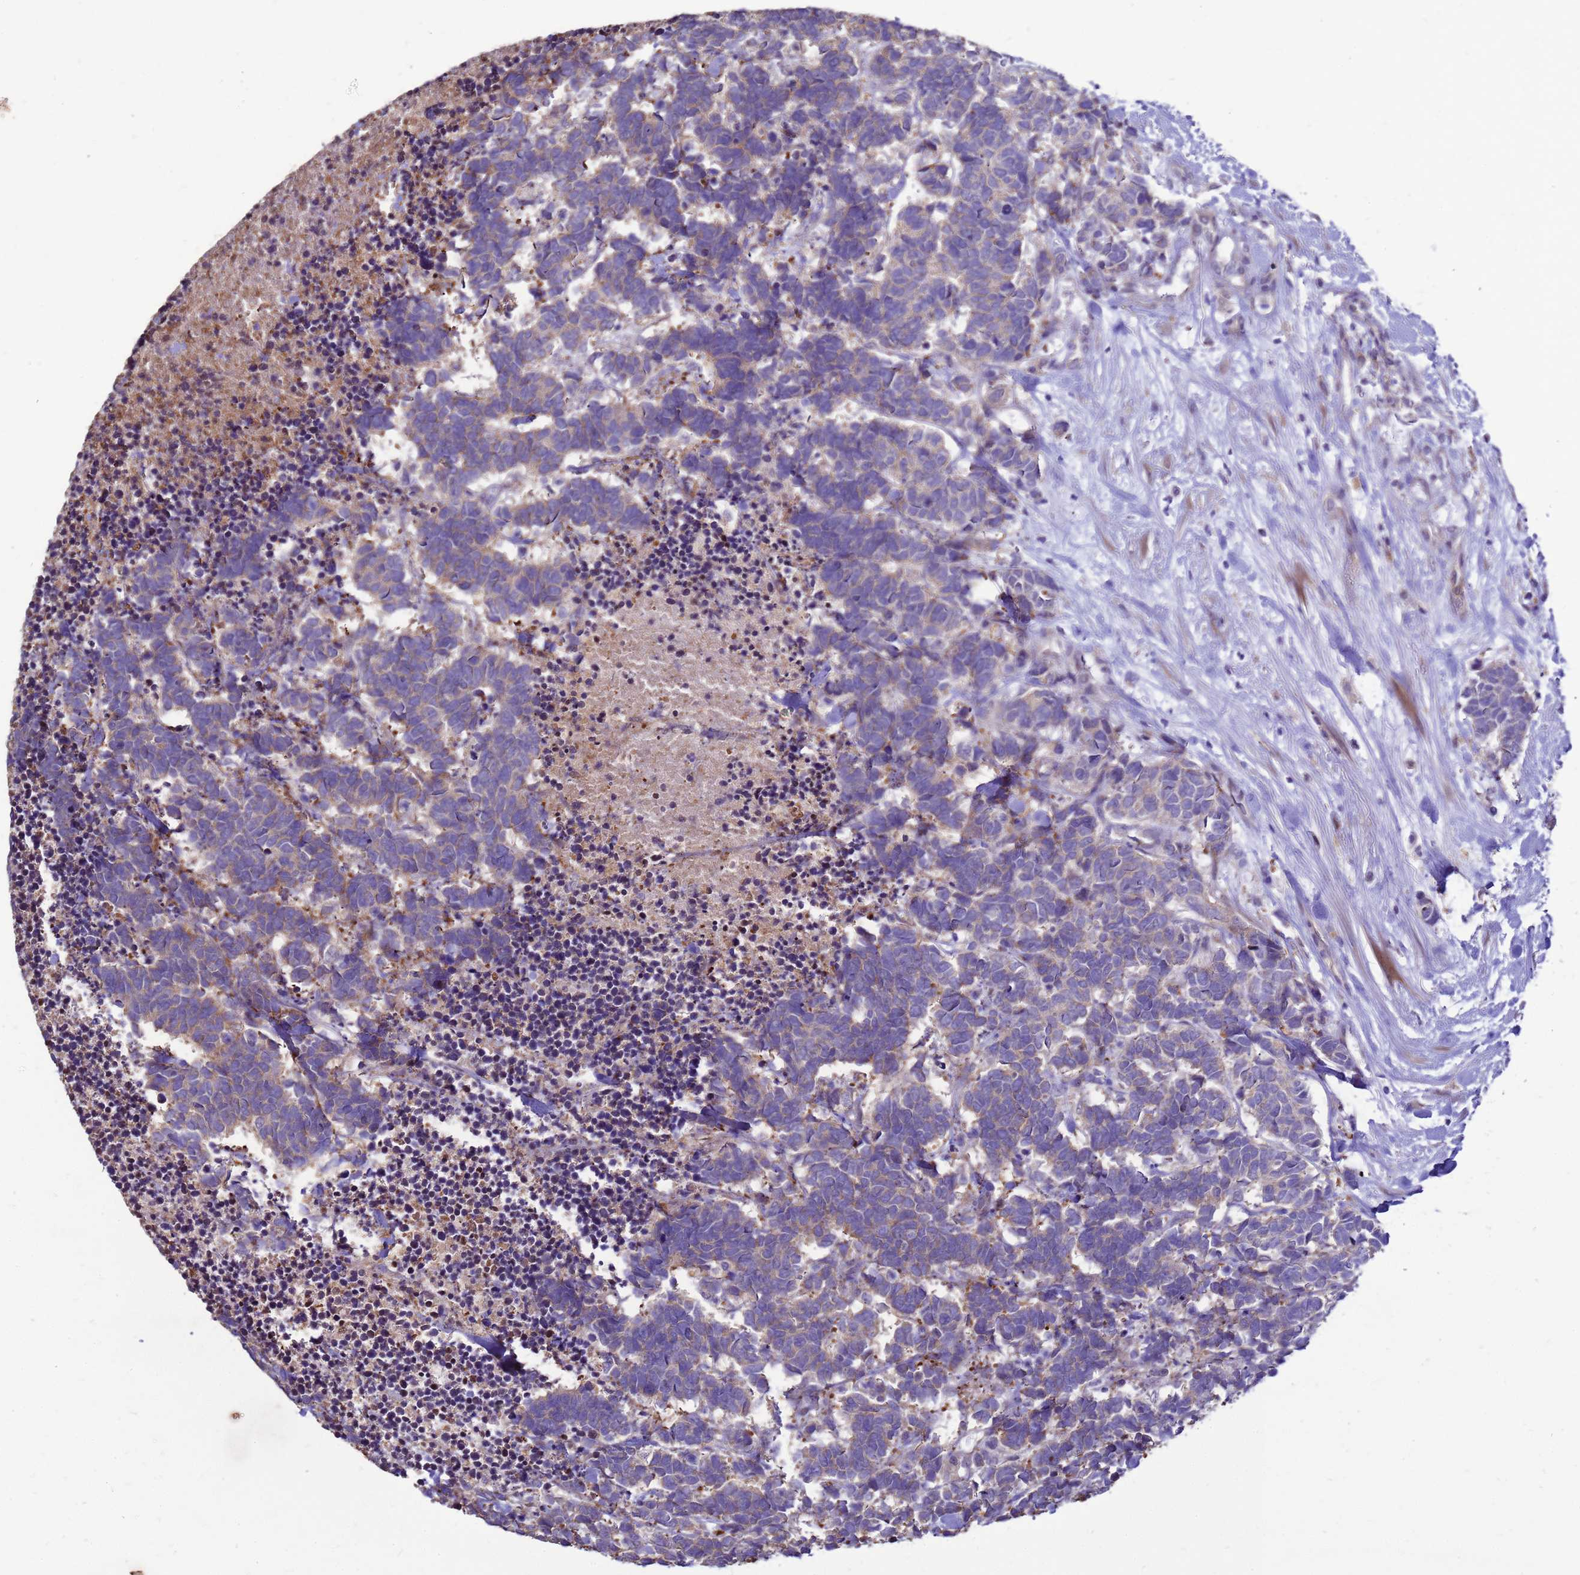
{"staining": {"intensity": "moderate", "quantity": "<25%", "location": "cytoplasmic/membranous"}, "tissue": "carcinoid", "cell_type": "Tumor cells", "image_type": "cancer", "snomed": [{"axis": "morphology", "description": "Carcinoma, NOS"}, {"axis": "morphology", "description": "Carcinoid, malignant, NOS"}, {"axis": "topography", "description": "Urinary bladder"}], "caption": "Protein staining by IHC displays moderate cytoplasmic/membranous positivity in about <25% of tumor cells in carcinoma.", "gene": "EIF4EBP3", "patient": {"sex": "male", "age": 57}}